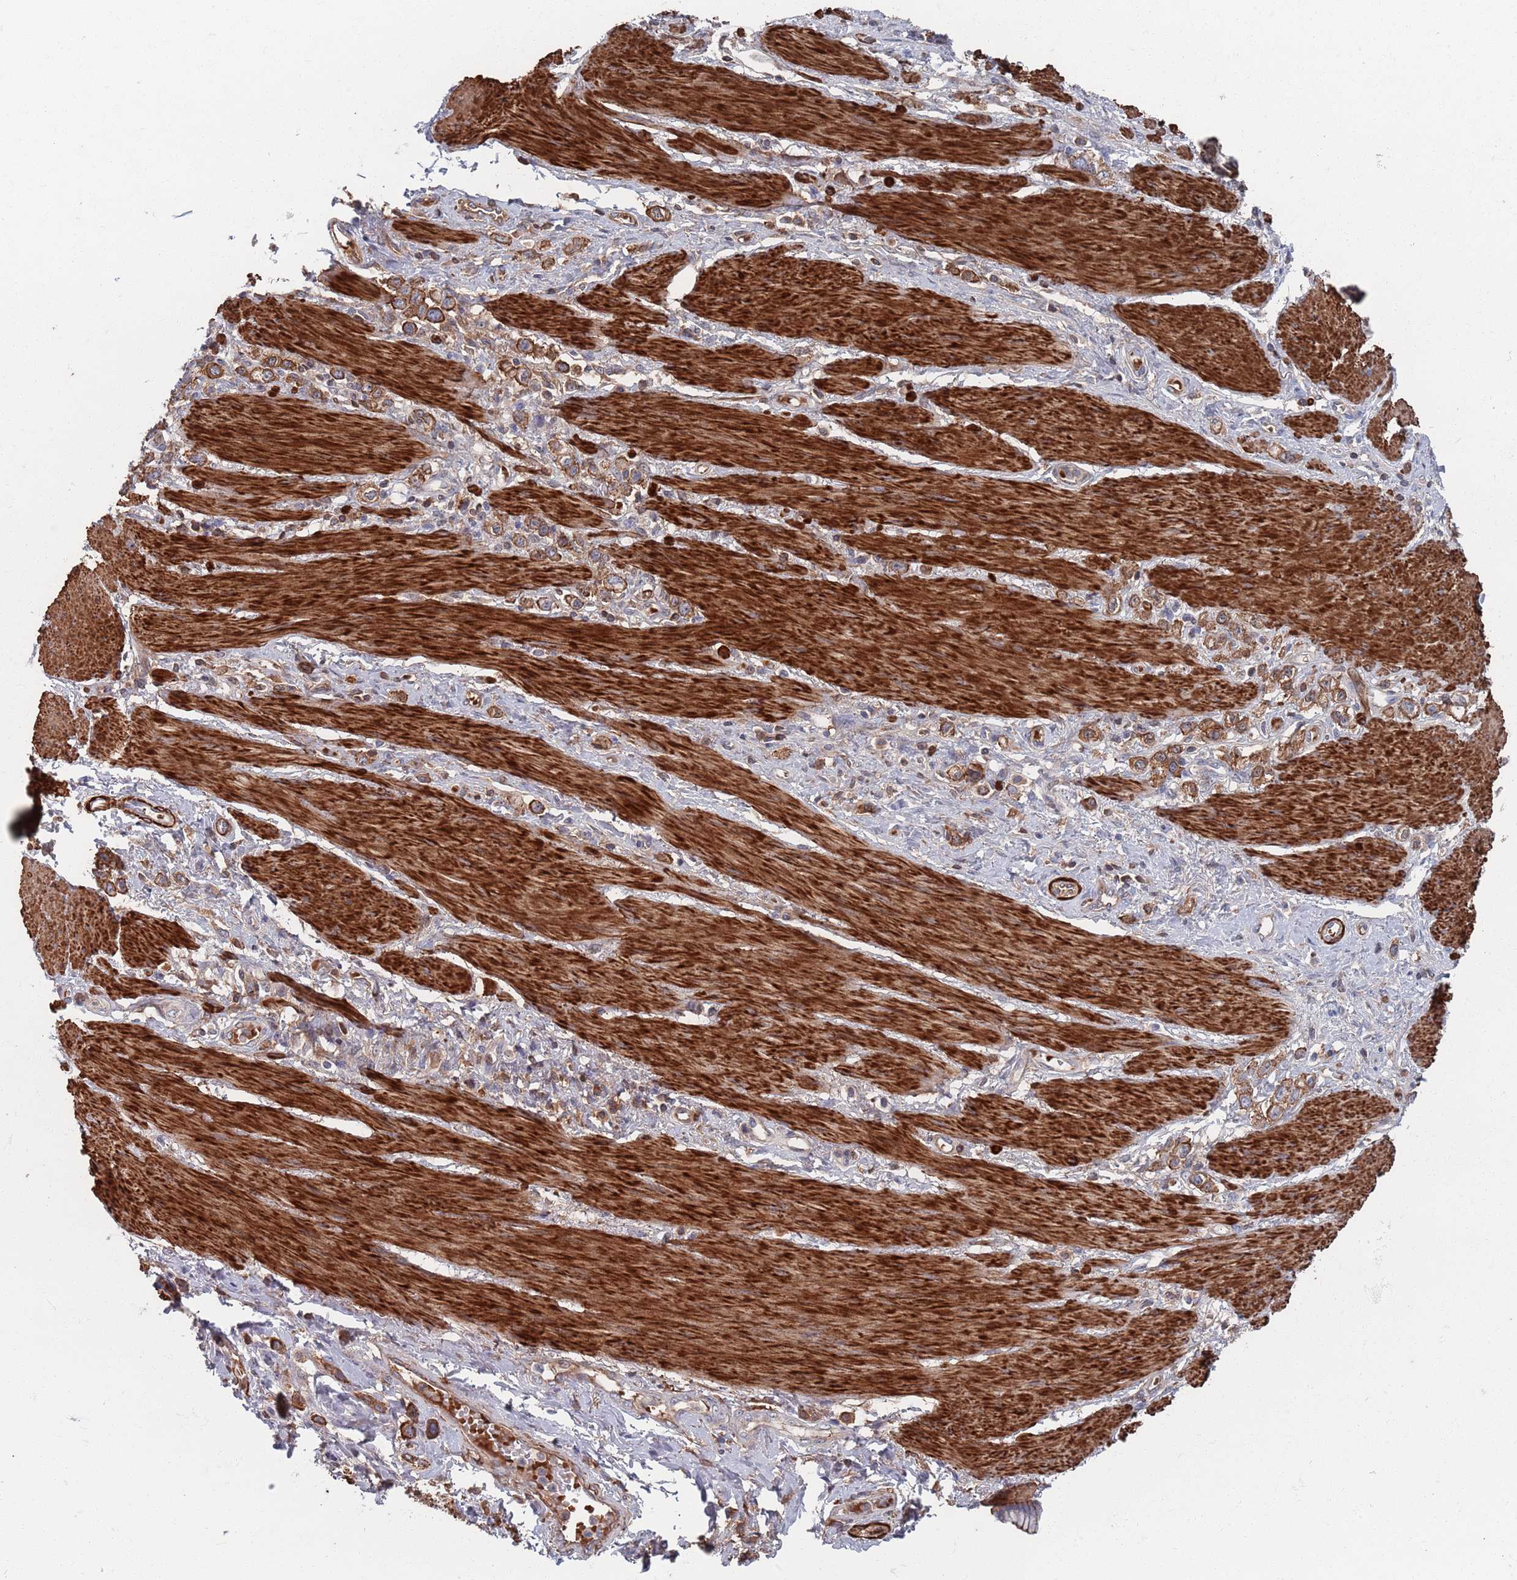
{"staining": {"intensity": "moderate", "quantity": ">75%", "location": "cytoplasmic/membranous"}, "tissue": "stomach cancer", "cell_type": "Tumor cells", "image_type": "cancer", "snomed": [{"axis": "morphology", "description": "Adenocarcinoma, NOS"}, {"axis": "topography", "description": "Stomach"}], "caption": "A brown stain highlights moderate cytoplasmic/membranous staining of a protein in stomach cancer (adenocarcinoma) tumor cells.", "gene": "PLEKHA4", "patient": {"sex": "female", "age": 65}}